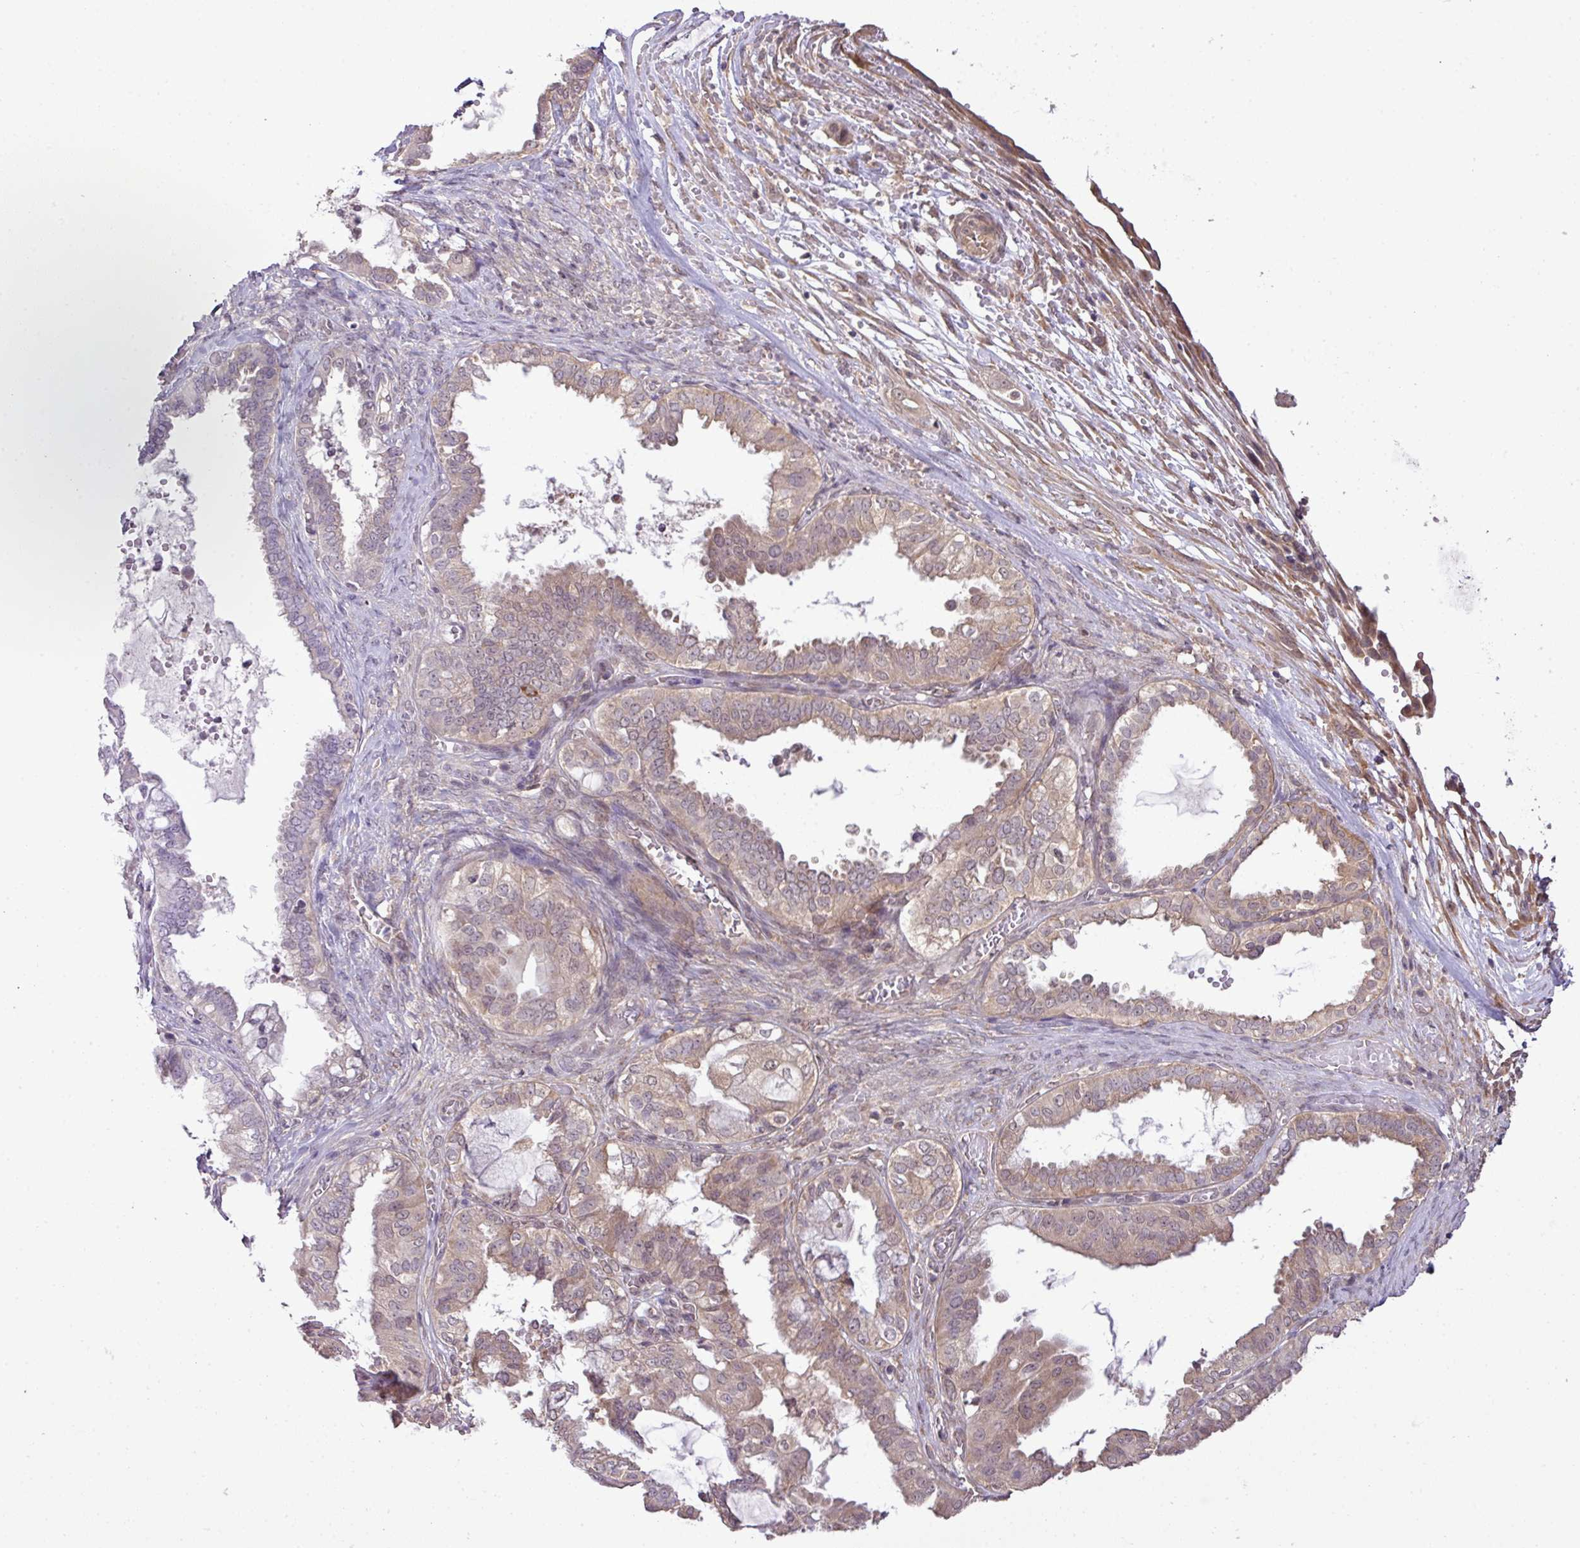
{"staining": {"intensity": "weak", "quantity": ">75%", "location": "cytoplasmic/membranous"}, "tissue": "ovarian cancer", "cell_type": "Tumor cells", "image_type": "cancer", "snomed": [{"axis": "morphology", "description": "Carcinoma, NOS"}, {"axis": "morphology", "description": "Carcinoma, endometroid"}, {"axis": "topography", "description": "Ovary"}], "caption": "Brown immunohistochemical staining in ovarian cancer (carcinoma) displays weak cytoplasmic/membranous positivity in about >75% of tumor cells.", "gene": "DNAAF4", "patient": {"sex": "female", "age": 50}}